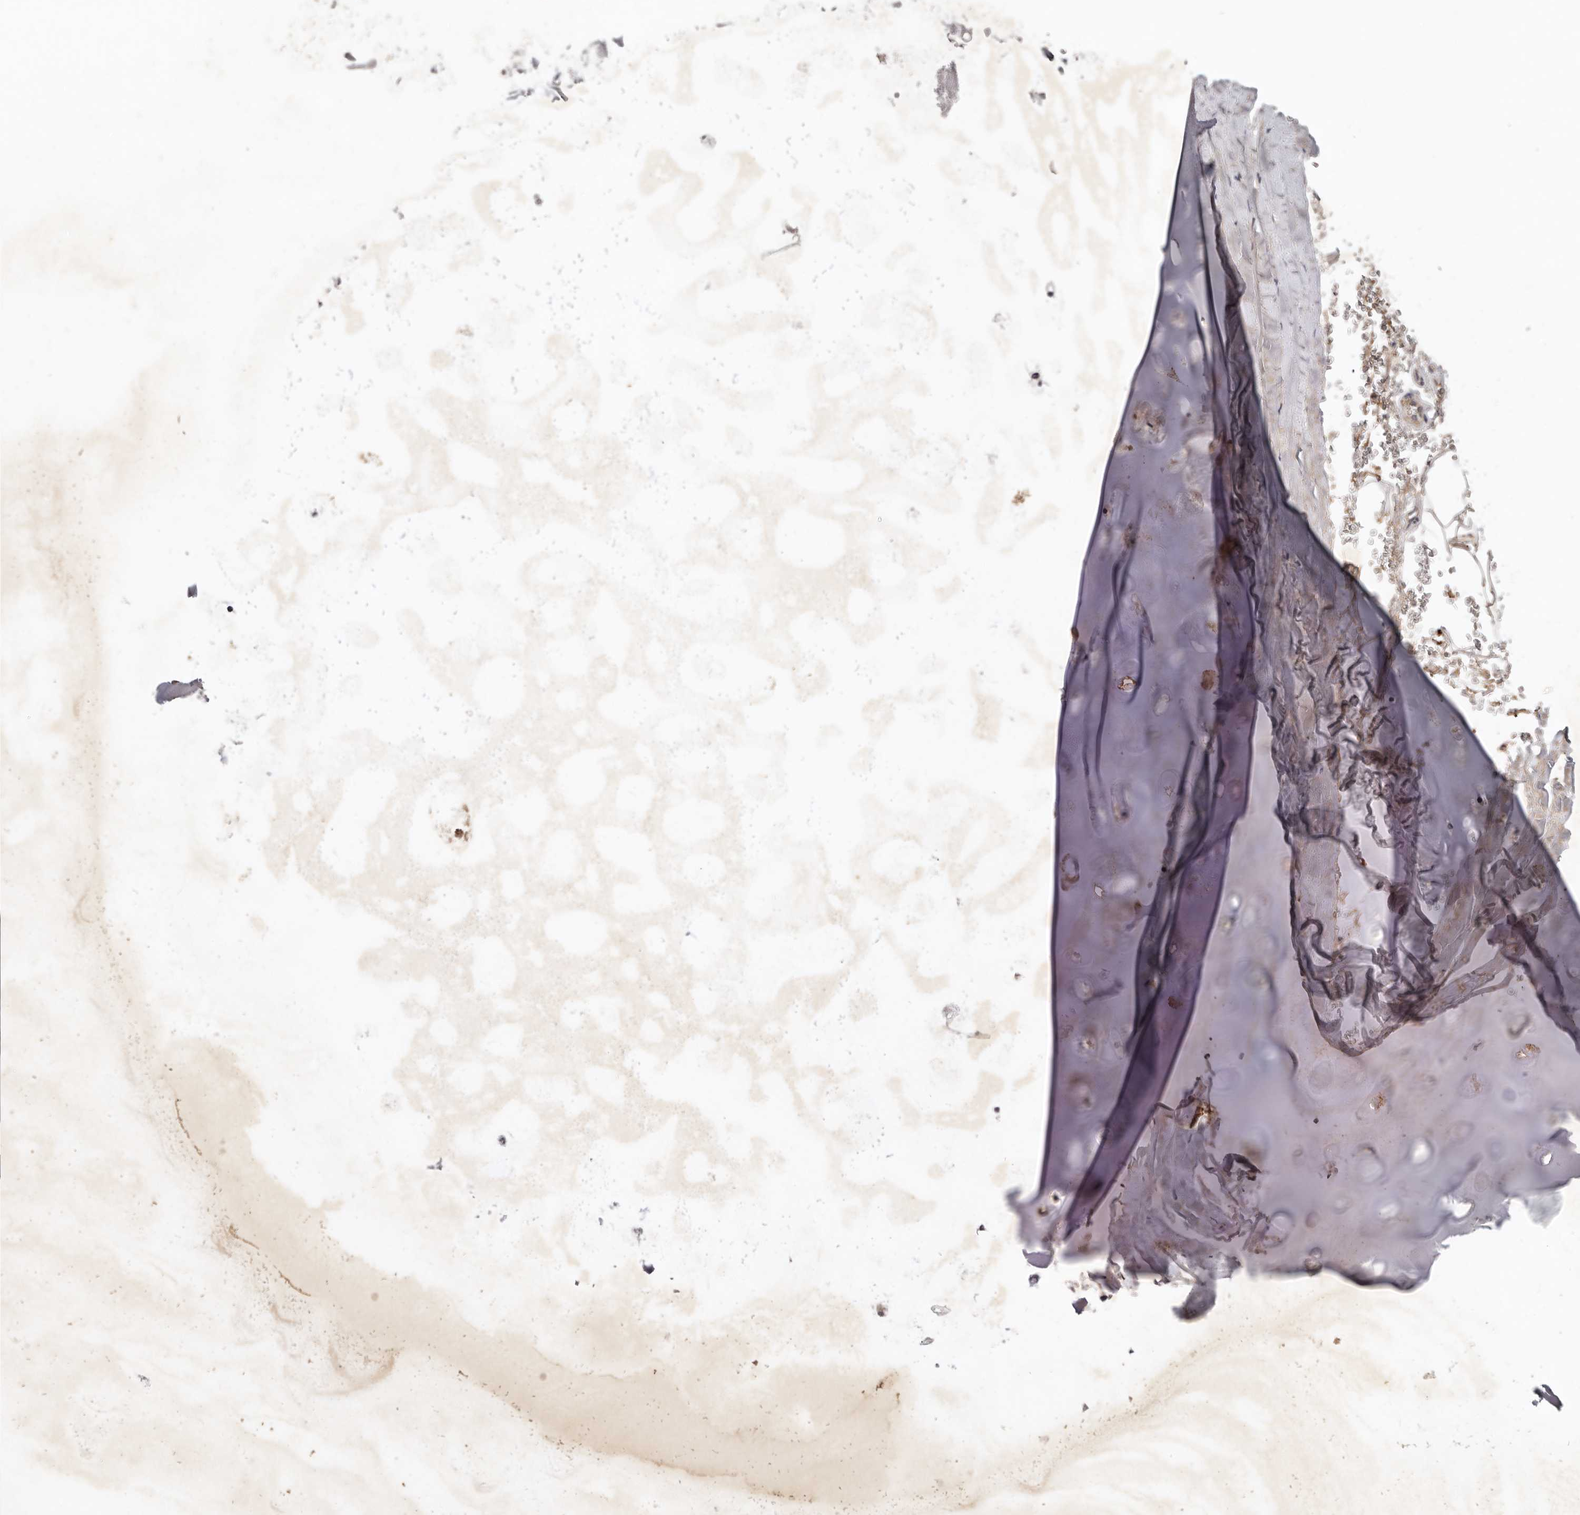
{"staining": {"intensity": "weak", "quantity": ">75%", "location": "cytoplasmic/membranous"}, "tissue": "adipose tissue", "cell_type": "Adipocytes", "image_type": "normal", "snomed": [{"axis": "morphology", "description": "Normal tissue, NOS"}, {"axis": "topography", "description": "Cartilage tissue"}], "caption": "High-power microscopy captured an immunohistochemistry (IHC) photomicrograph of normal adipose tissue, revealing weak cytoplasmic/membranous staining in about >75% of adipocytes.", "gene": "NMUR1", "patient": {"sex": "female", "age": 63}}